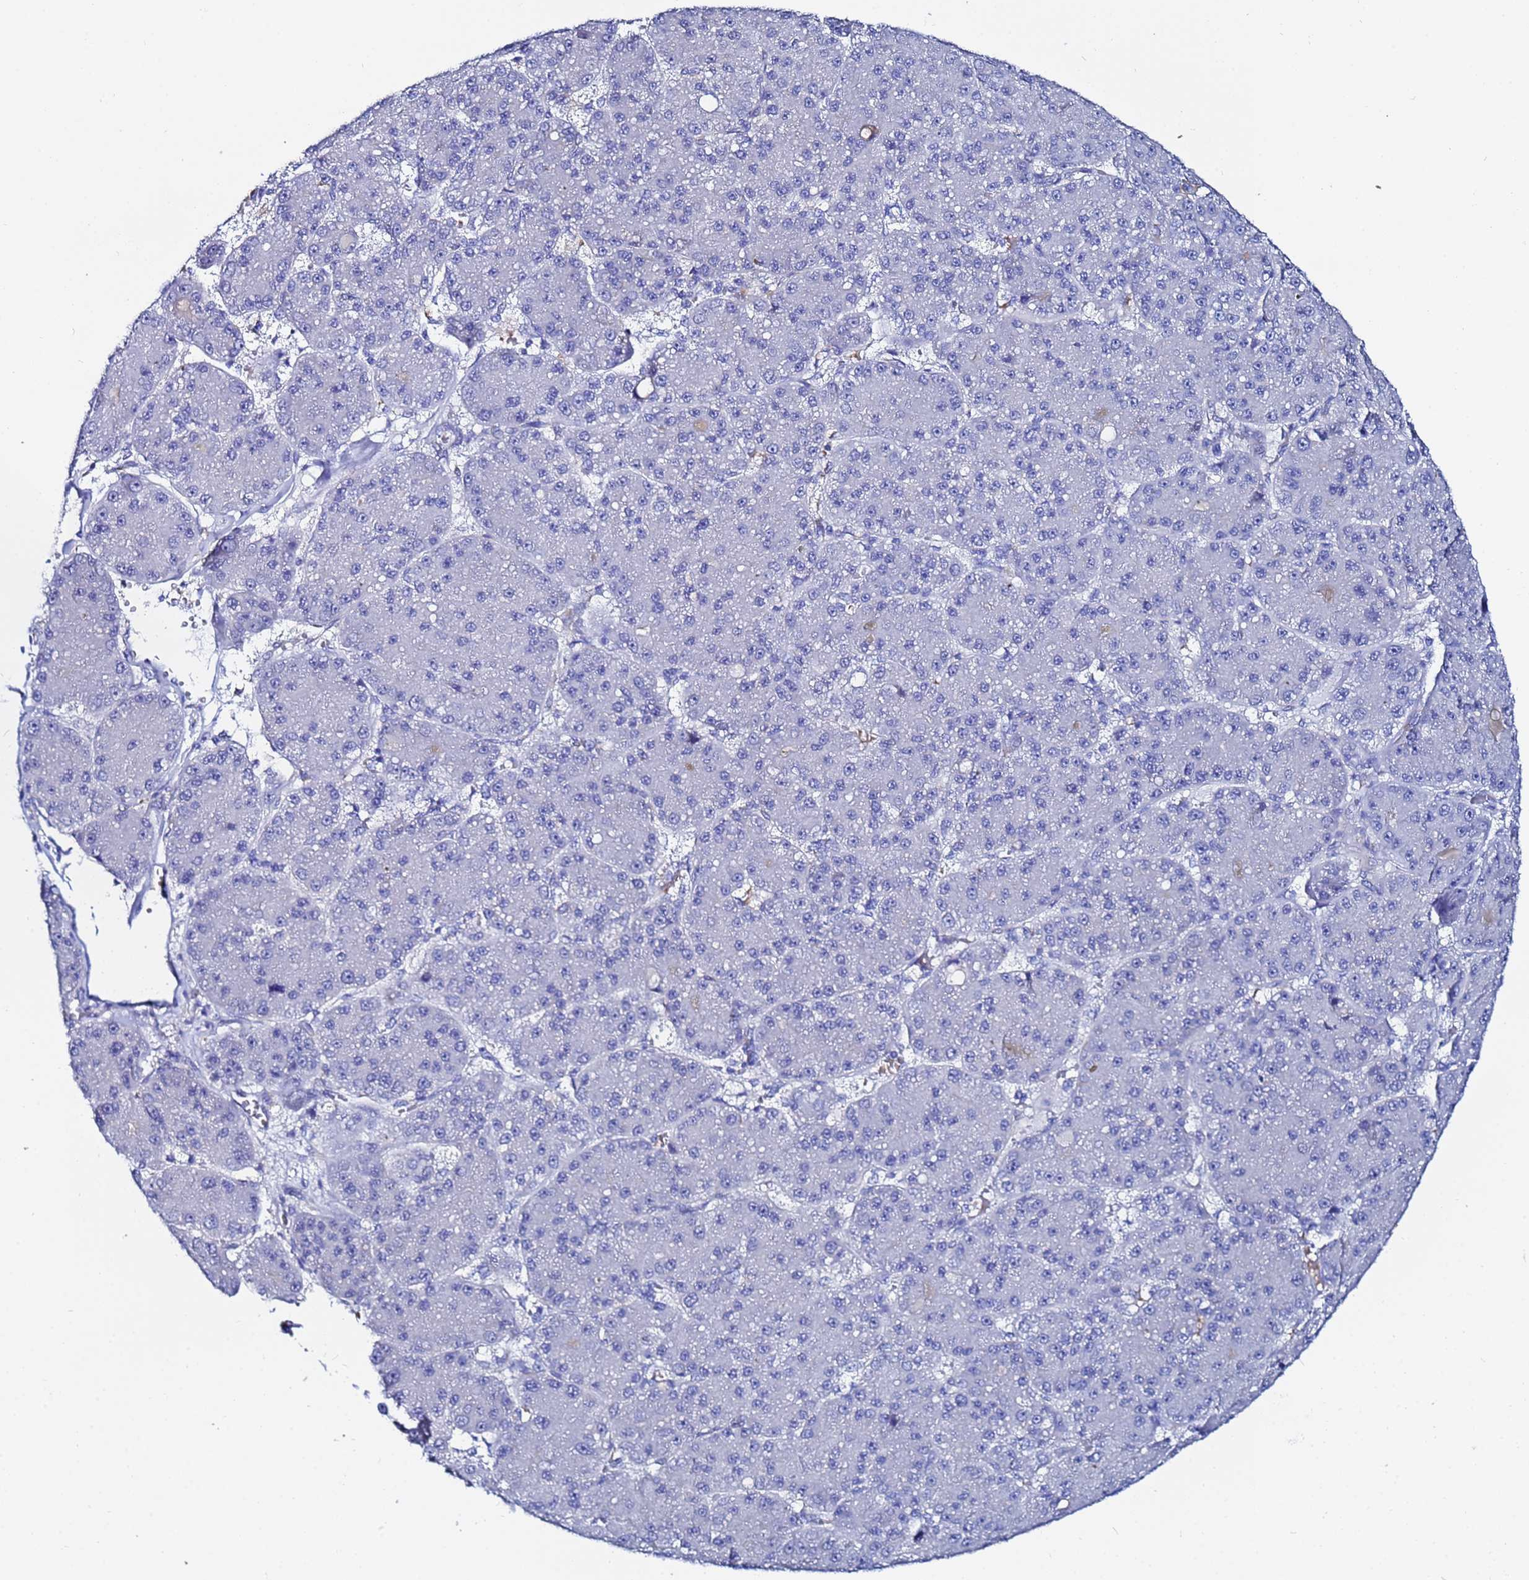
{"staining": {"intensity": "negative", "quantity": "none", "location": "none"}, "tissue": "liver cancer", "cell_type": "Tumor cells", "image_type": "cancer", "snomed": [{"axis": "morphology", "description": "Carcinoma, Hepatocellular, NOS"}, {"axis": "topography", "description": "Liver"}], "caption": "Histopathology image shows no significant protein staining in tumor cells of liver cancer.", "gene": "ZNF26", "patient": {"sex": "male", "age": 67}}